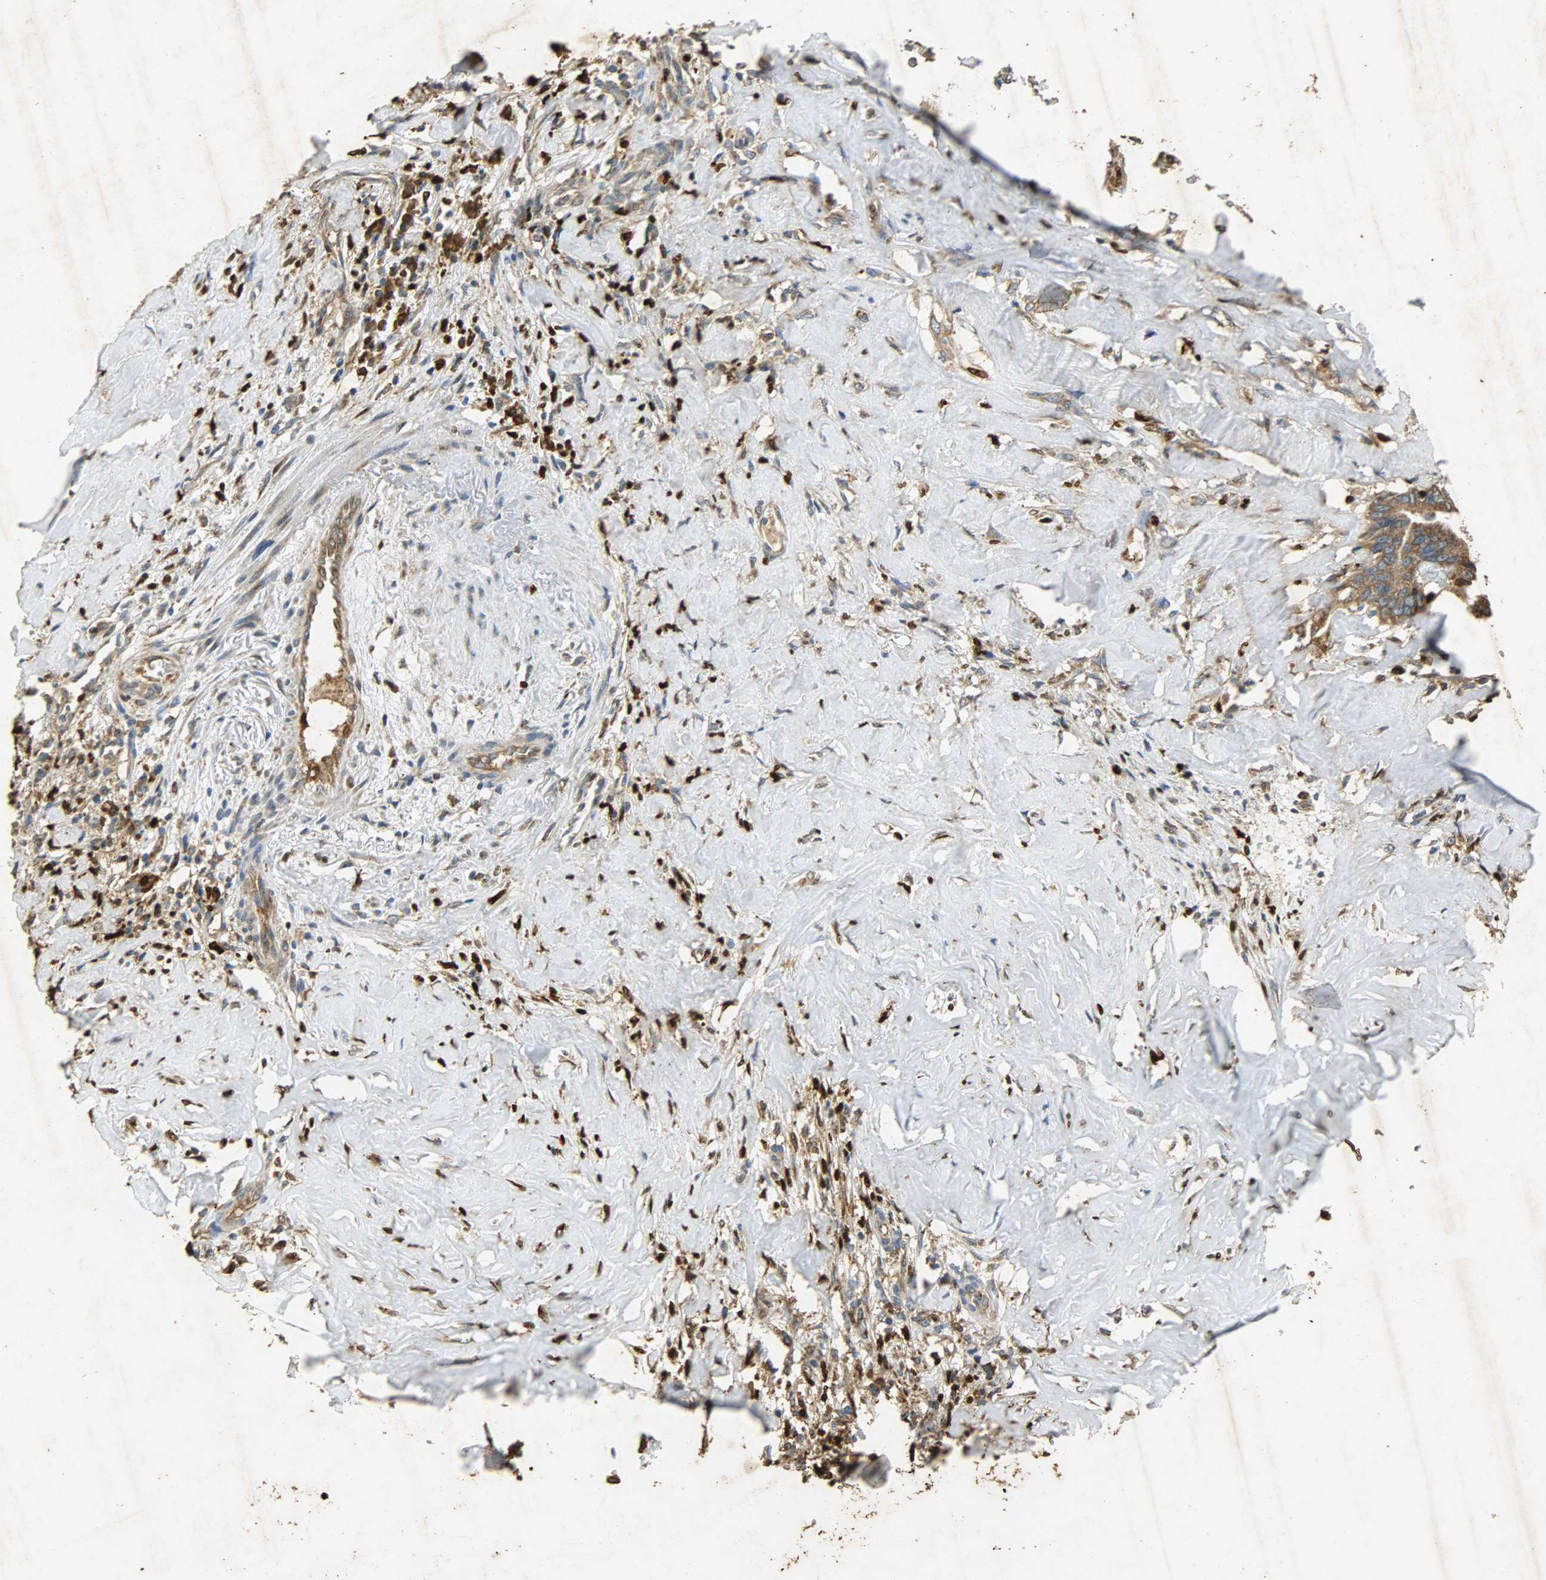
{"staining": {"intensity": "moderate", "quantity": ">75%", "location": "cytoplasmic/membranous"}, "tissue": "liver cancer", "cell_type": "Tumor cells", "image_type": "cancer", "snomed": [{"axis": "morphology", "description": "Cholangiocarcinoma"}, {"axis": "topography", "description": "Liver"}], "caption": "This is a micrograph of immunohistochemistry staining of liver cholangiocarcinoma, which shows moderate positivity in the cytoplasmic/membranous of tumor cells.", "gene": "HSPA5", "patient": {"sex": "female", "age": 67}}